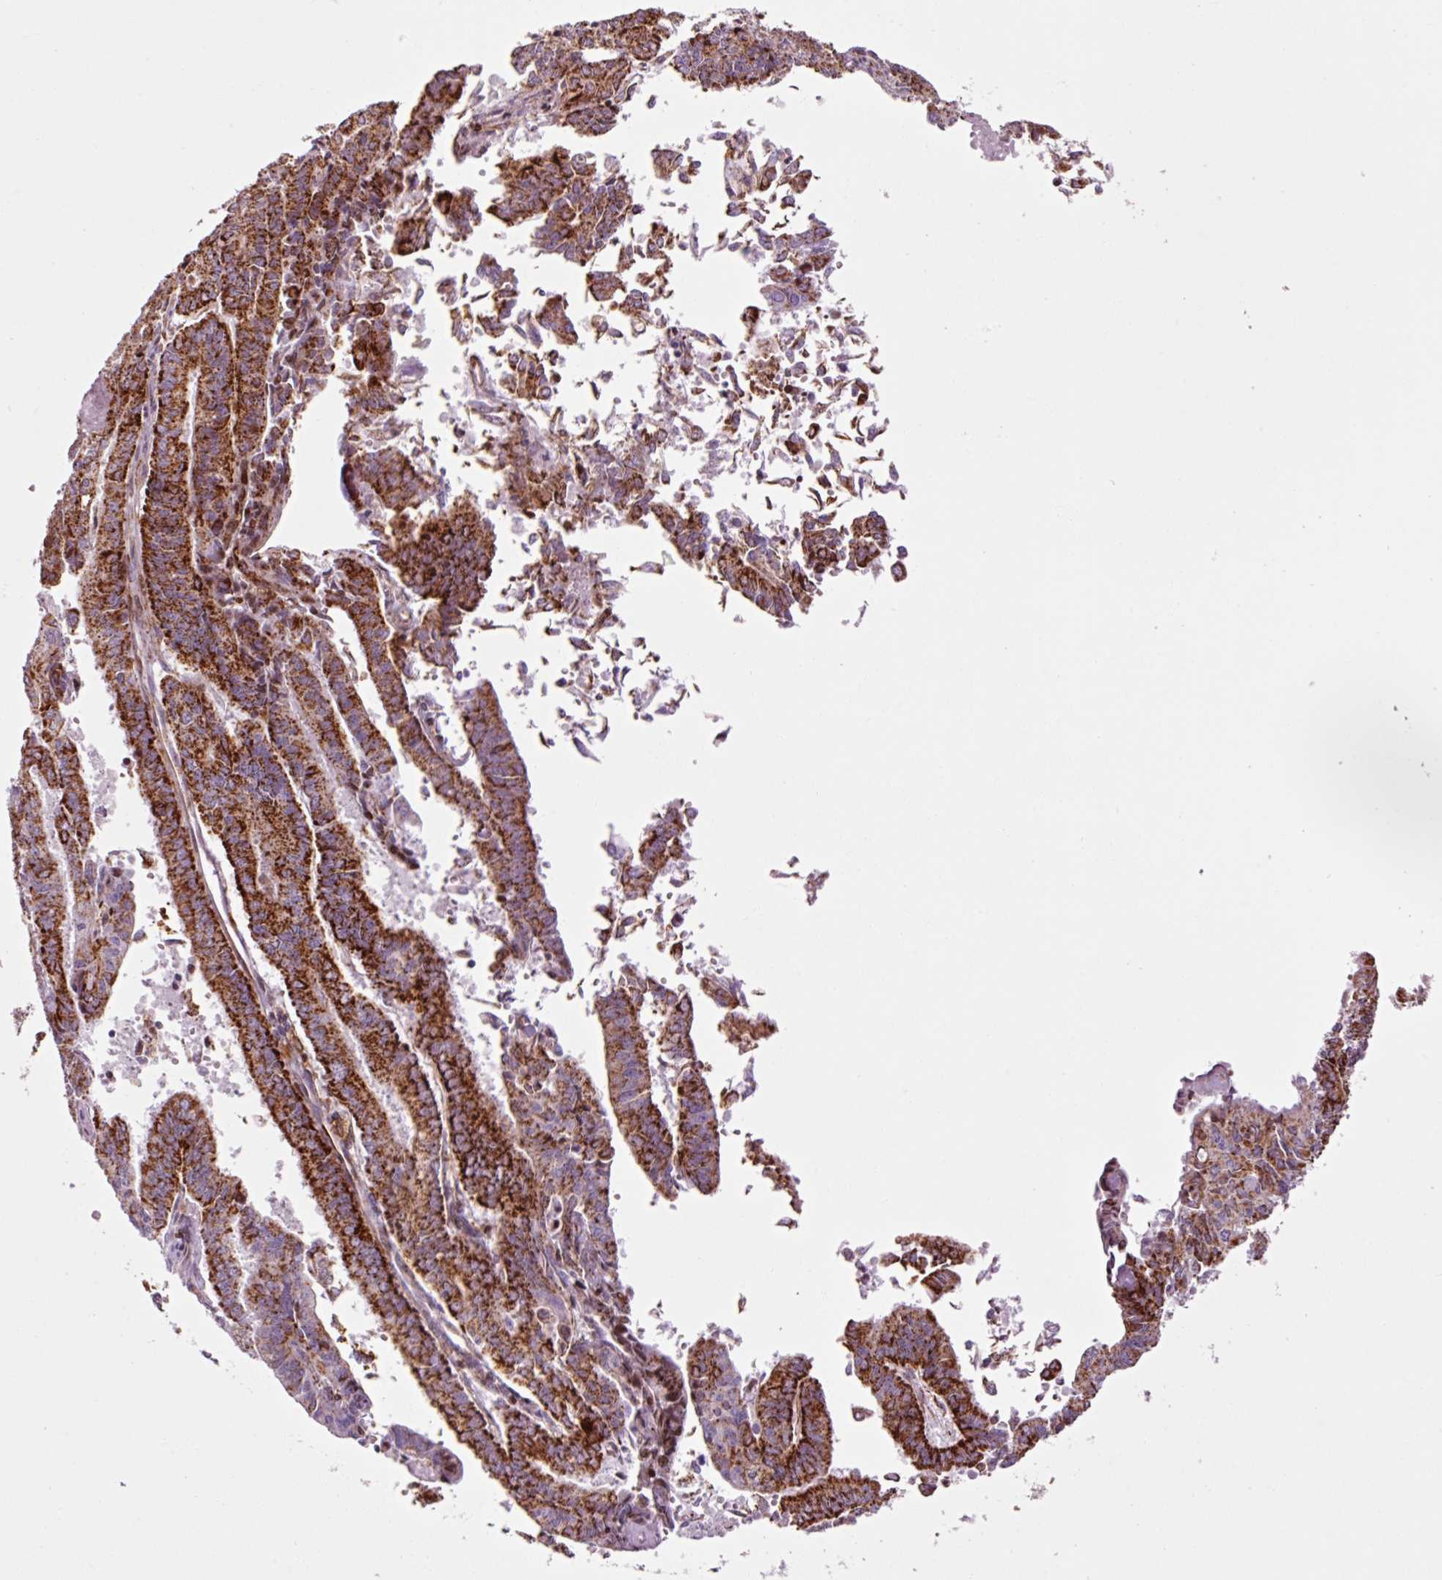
{"staining": {"intensity": "strong", "quantity": ">75%", "location": "cytoplasmic/membranous"}, "tissue": "endometrial cancer", "cell_type": "Tumor cells", "image_type": "cancer", "snomed": [{"axis": "morphology", "description": "Adenocarcinoma, NOS"}, {"axis": "topography", "description": "Endometrium"}], "caption": "Protein positivity by immunohistochemistry demonstrates strong cytoplasmic/membranous expression in approximately >75% of tumor cells in adenocarcinoma (endometrial).", "gene": "ANKRD20A1", "patient": {"sex": "female", "age": 59}}